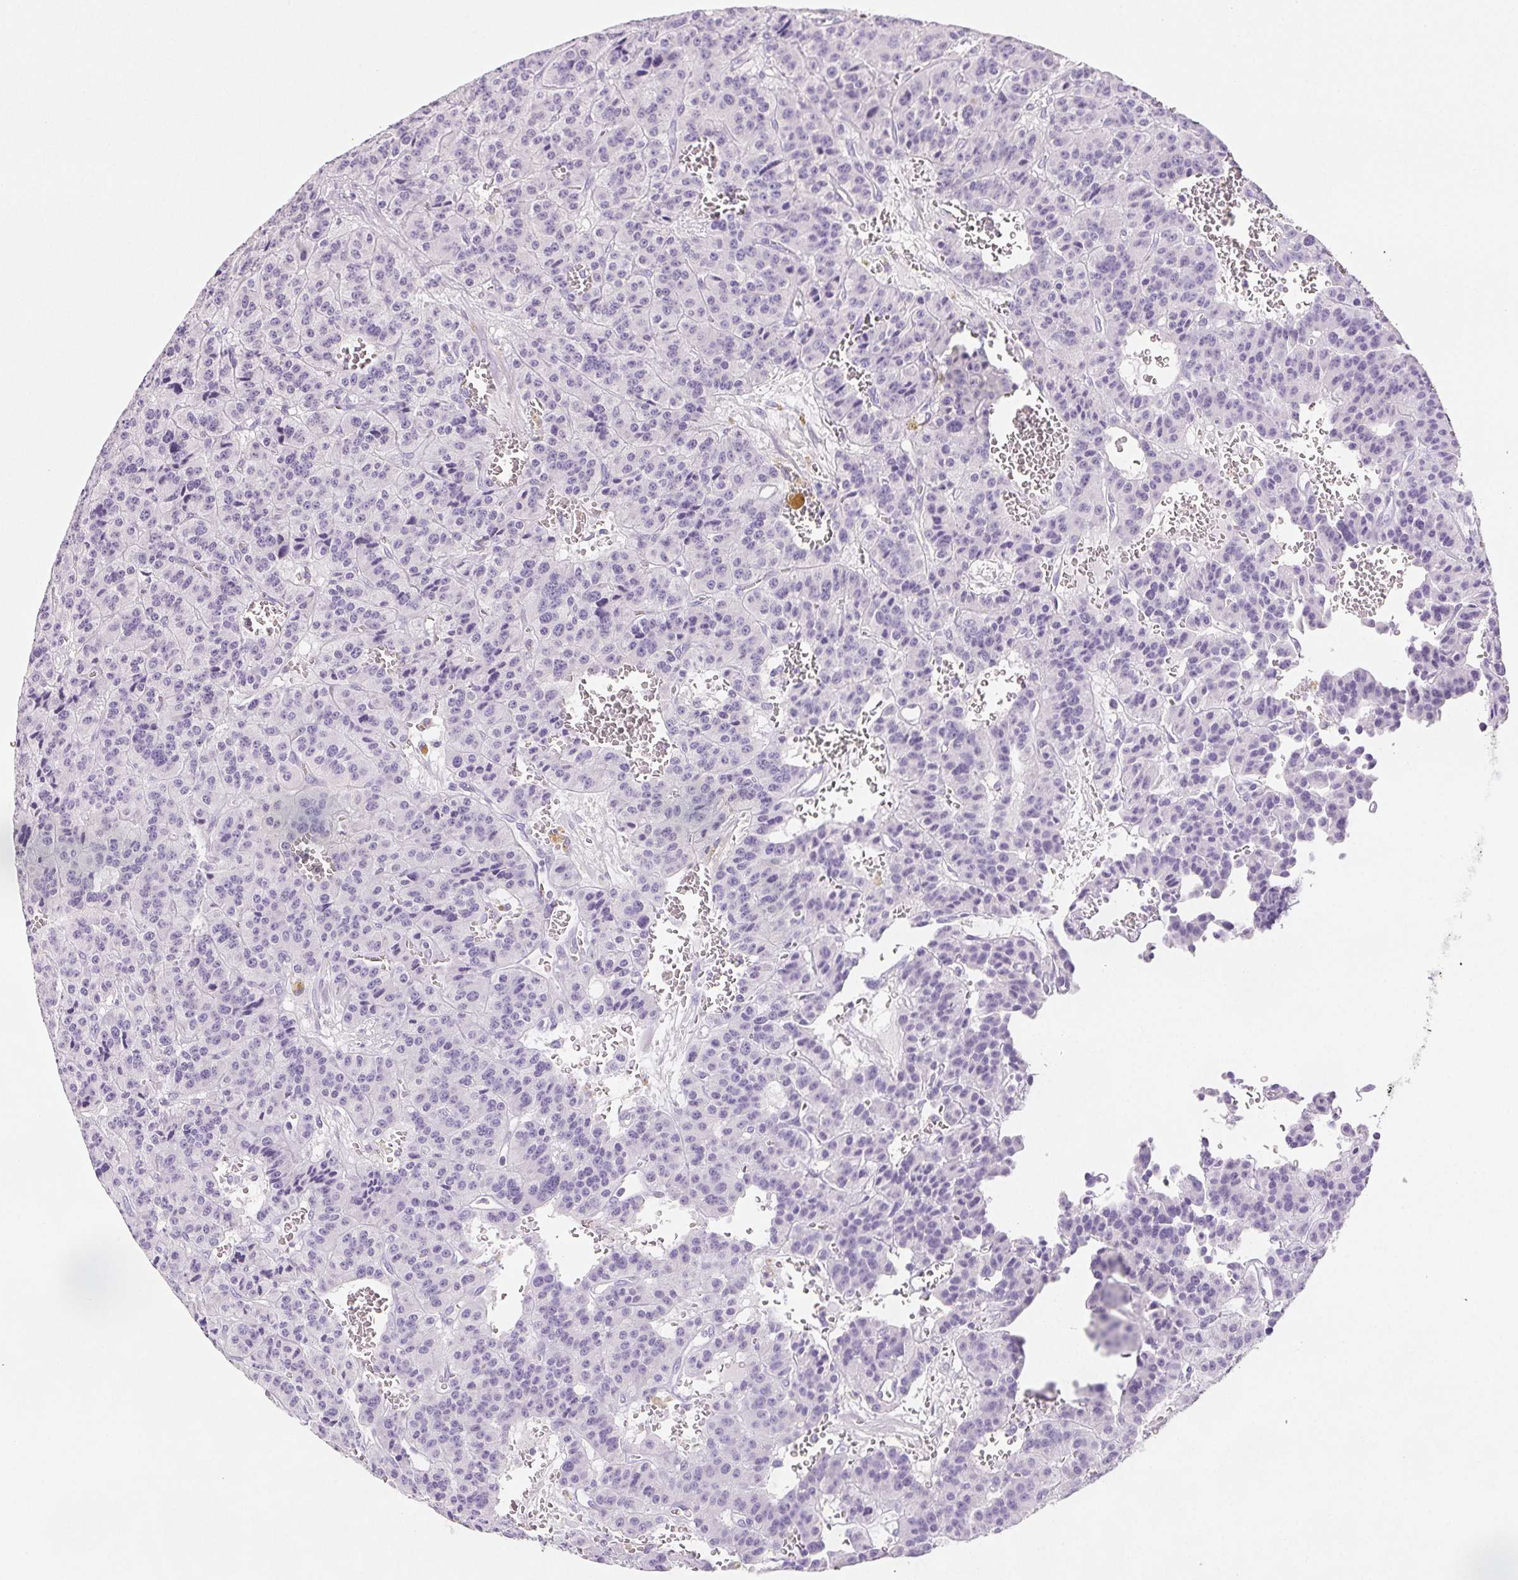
{"staining": {"intensity": "negative", "quantity": "none", "location": "none"}, "tissue": "carcinoid", "cell_type": "Tumor cells", "image_type": "cancer", "snomed": [{"axis": "morphology", "description": "Carcinoid, malignant, NOS"}, {"axis": "topography", "description": "Lung"}], "caption": "An image of carcinoid (malignant) stained for a protein reveals no brown staining in tumor cells.", "gene": "BEND2", "patient": {"sex": "female", "age": 71}}